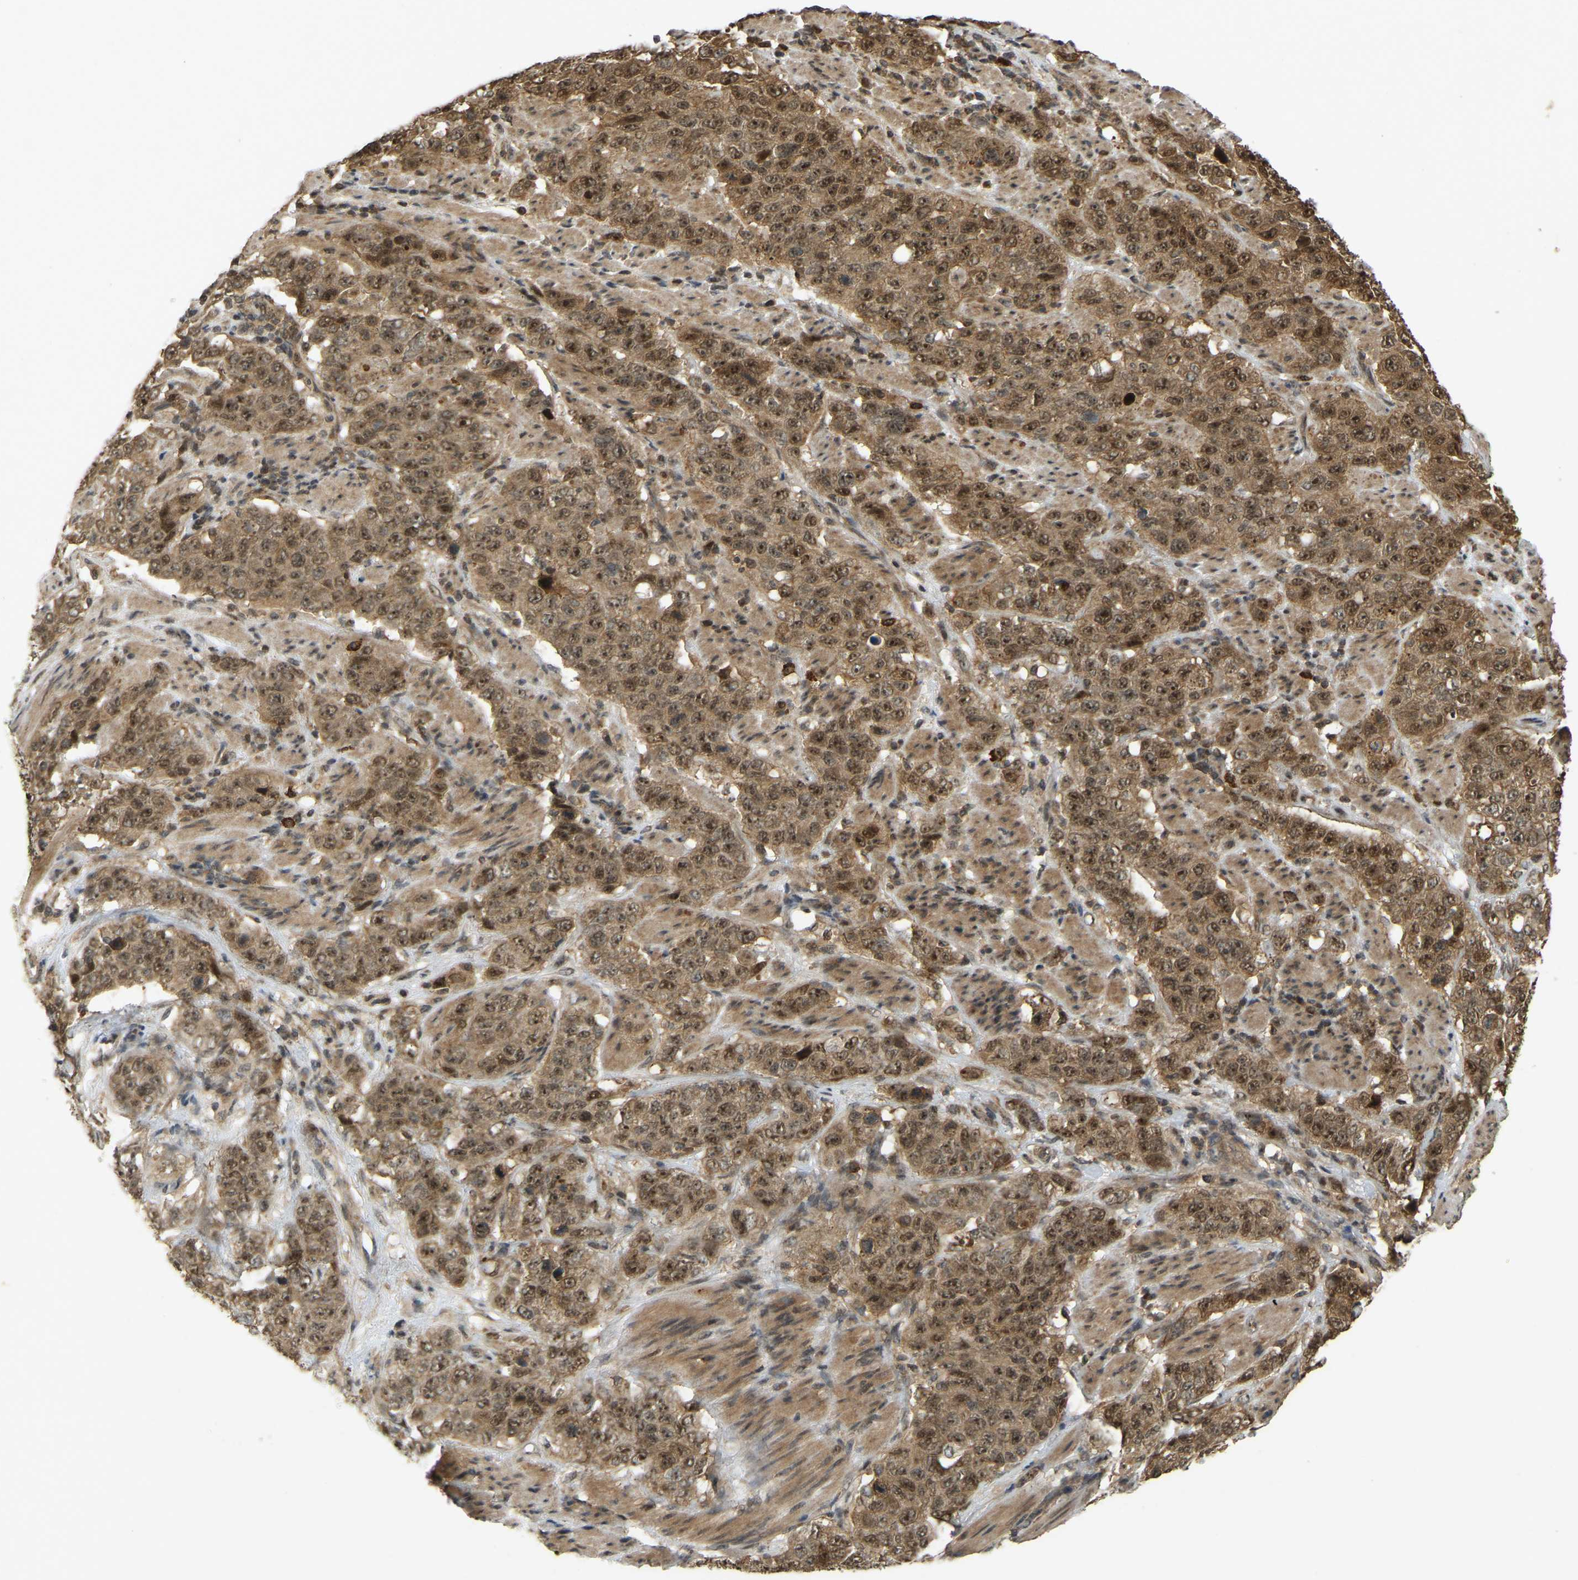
{"staining": {"intensity": "moderate", "quantity": ">75%", "location": "cytoplasmic/membranous,nuclear"}, "tissue": "stomach cancer", "cell_type": "Tumor cells", "image_type": "cancer", "snomed": [{"axis": "morphology", "description": "Adenocarcinoma, NOS"}, {"axis": "topography", "description": "Stomach"}], "caption": "DAB immunohistochemical staining of stomach adenocarcinoma demonstrates moderate cytoplasmic/membranous and nuclear protein staining in approximately >75% of tumor cells.", "gene": "BRF2", "patient": {"sex": "male", "age": 48}}